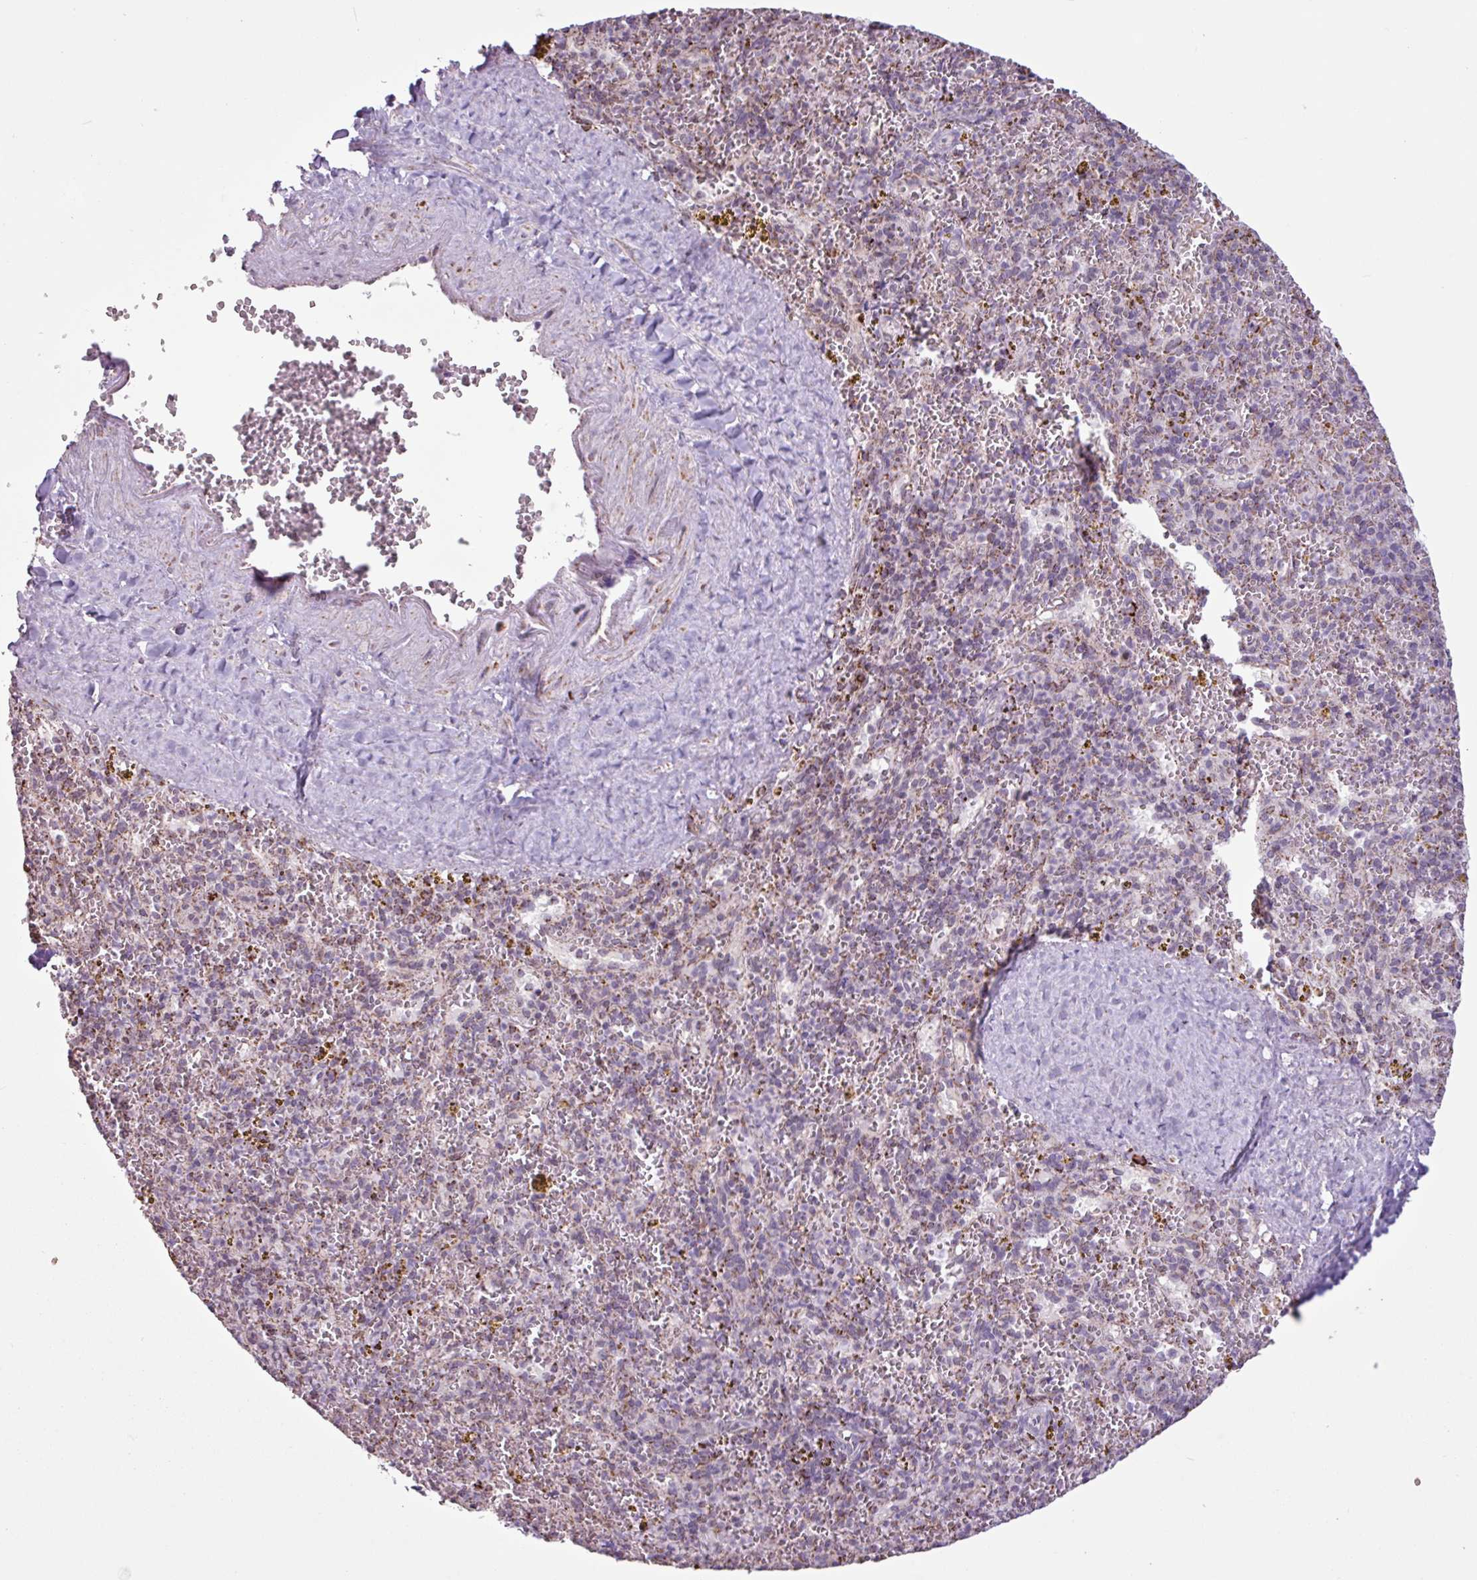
{"staining": {"intensity": "moderate", "quantity": "<25%", "location": "cytoplasmic/membranous"}, "tissue": "spleen", "cell_type": "Cells in red pulp", "image_type": "normal", "snomed": [{"axis": "morphology", "description": "Normal tissue, NOS"}, {"axis": "topography", "description": "Spleen"}], "caption": "An image of human spleen stained for a protein demonstrates moderate cytoplasmic/membranous brown staining in cells in red pulp.", "gene": "ALG8", "patient": {"sex": "male", "age": 57}}